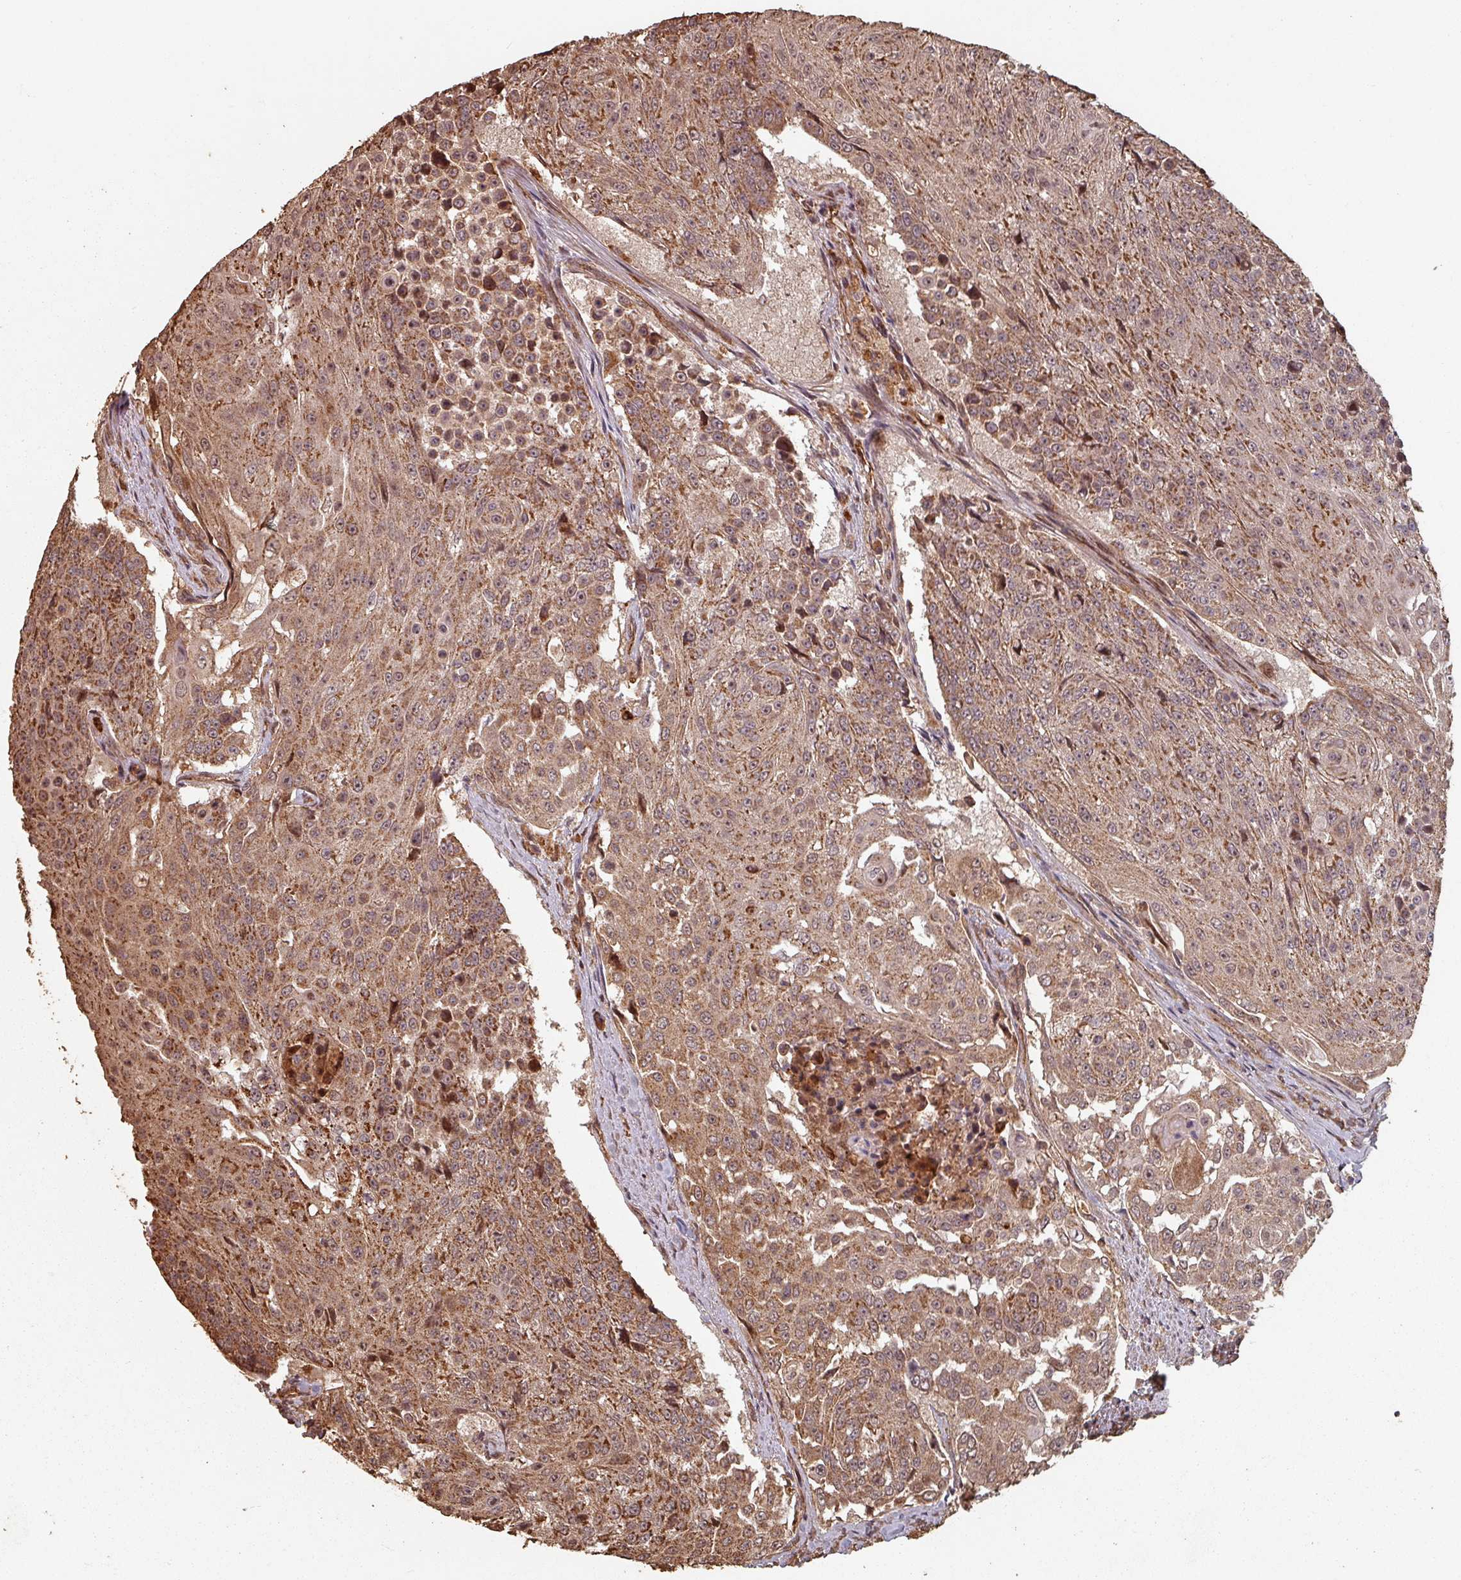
{"staining": {"intensity": "strong", "quantity": ">75%", "location": "cytoplasmic/membranous"}, "tissue": "urothelial cancer", "cell_type": "Tumor cells", "image_type": "cancer", "snomed": [{"axis": "morphology", "description": "Urothelial carcinoma, High grade"}, {"axis": "topography", "description": "Urinary bladder"}], "caption": "This micrograph exhibits immunohistochemistry staining of urothelial cancer, with high strong cytoplasmic/membranous positivity in about >75% of tumor cells.", "gene": "EID1", "patient": {"sex": "female", "age": 63}}